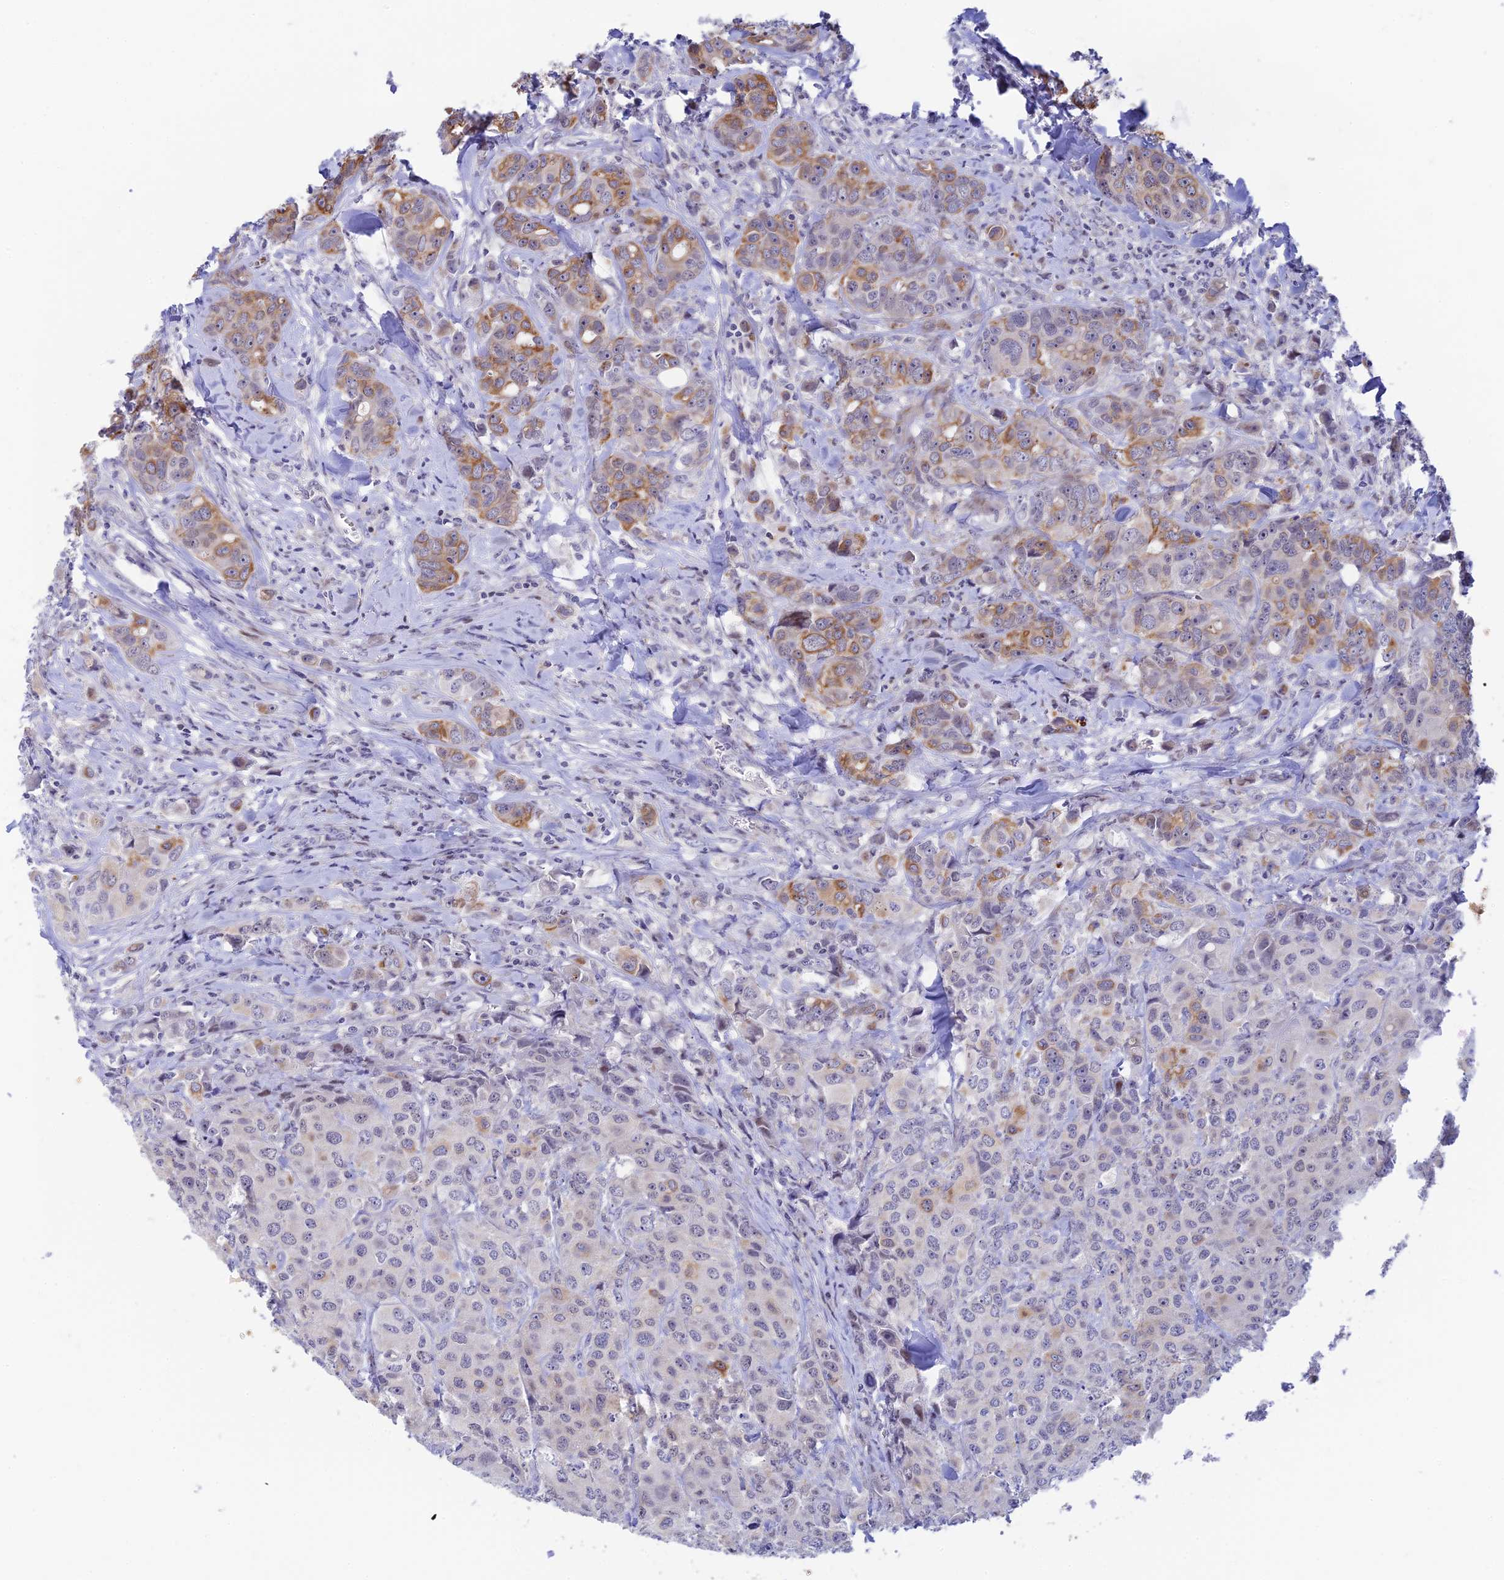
{"staining": {"intensity": "moderate", "quantity": "25%-75%", "location": "cytoplasmic/membranous"}, "tissue": "breast cancer", "cell_type": "Tumor cells", "image_type": "cancer", "snomed": [{"axis": "morphology", "description": "Duct carcinoma"}, {"axis": "topography", "description": "Breast"}], "caption": "Moderate cytoplasmic/membranous staining is identified in approximately 25%-75% of tumor cells in breast intraductal carcinoma.", "gene": "RASGEF1B", "patient": {"sex": "female", "age": 43}}